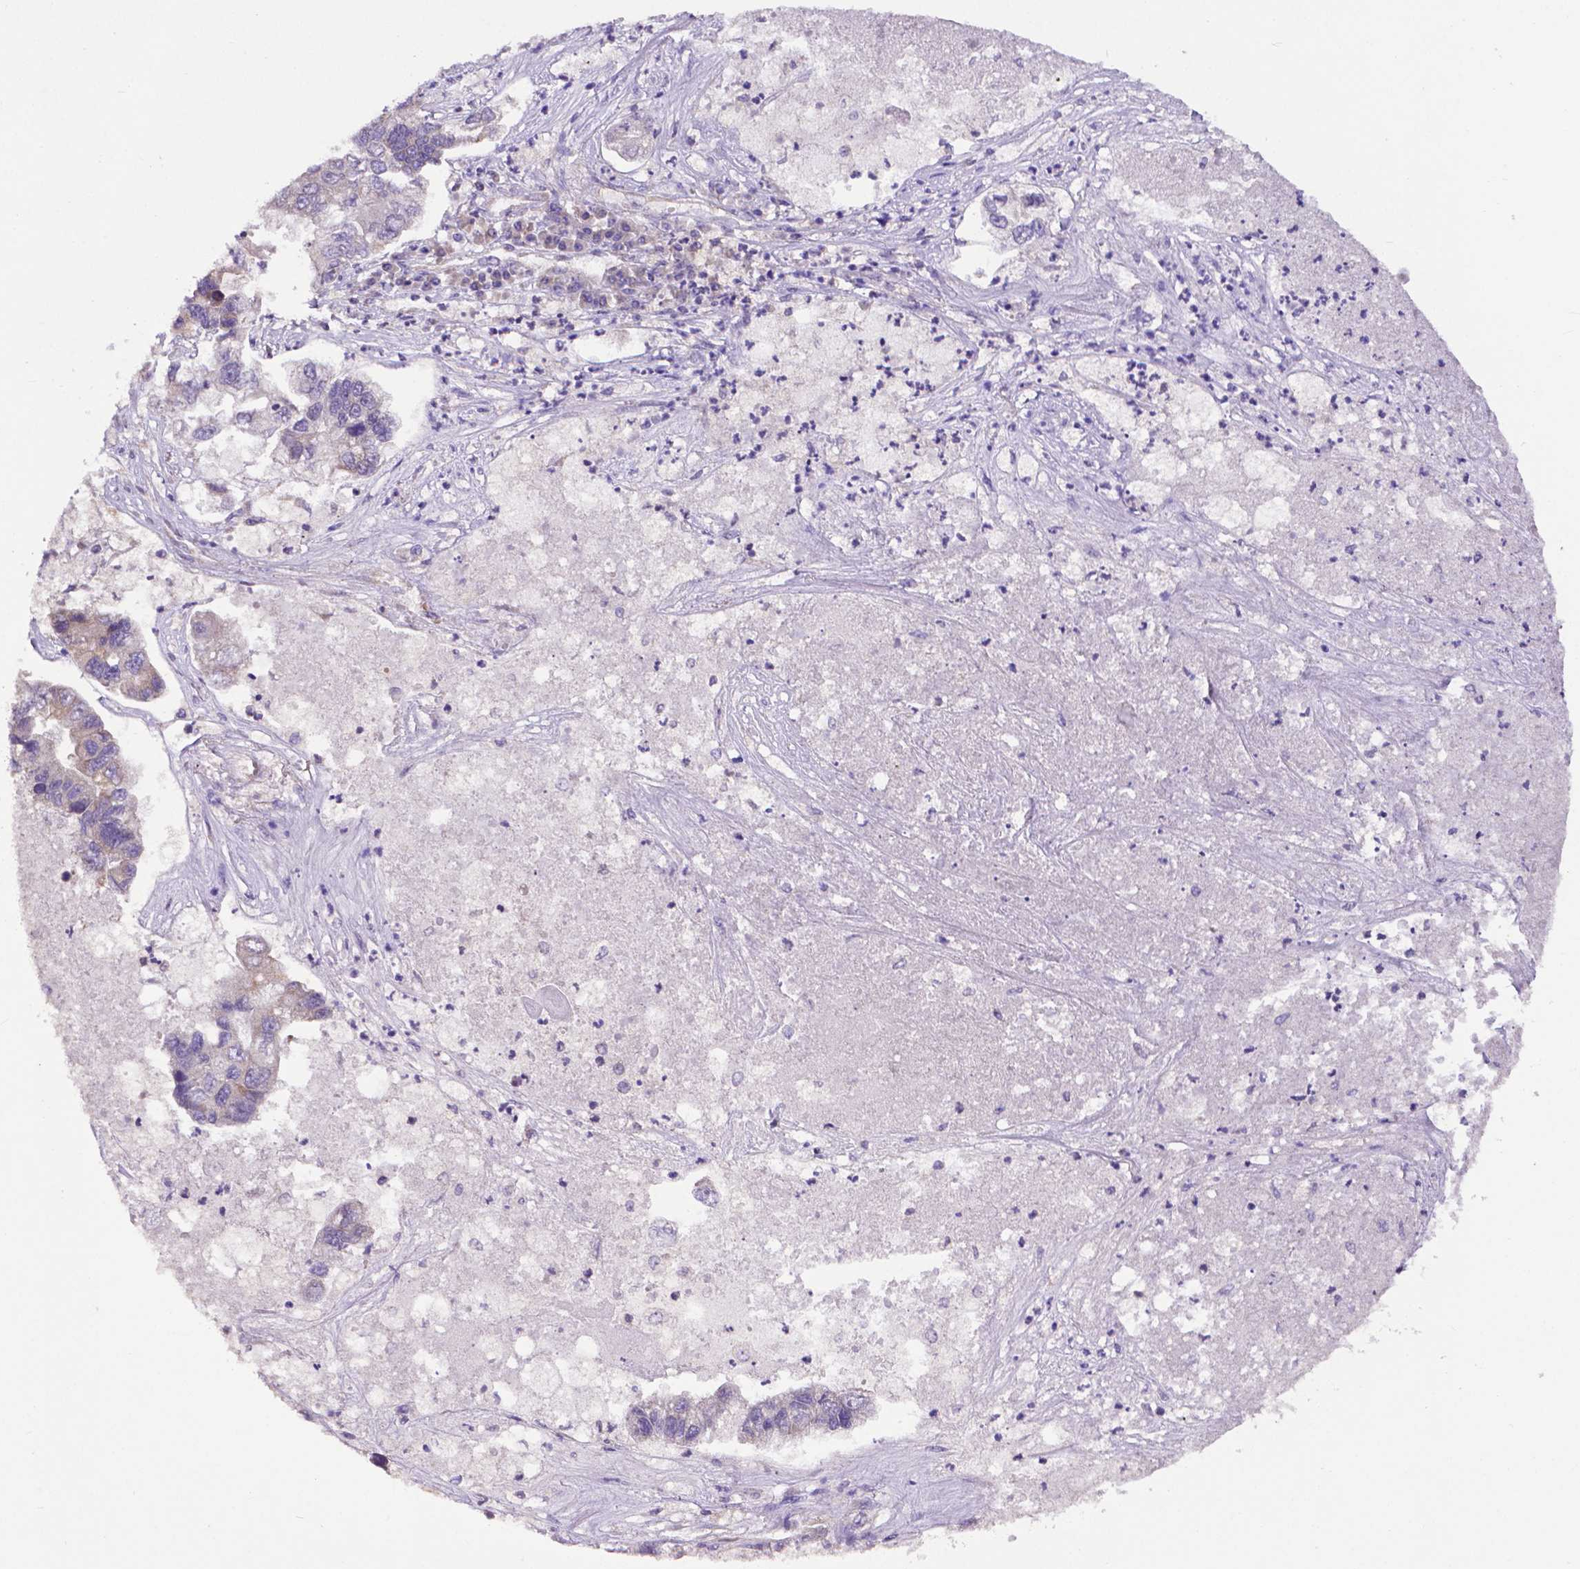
{"staining": {"intensity": "weak", "quantity": "<25%", "location": "cytoplasmic/membranous"}, "tissue": "lung cancer", "cell_type": "Tumor cells", "image_type": "cancer", "snomed": [{"axis": "morphology", "description": "Adenocarcinoma, NOS"}, {"axis": "topography", "description": "Bronchus"}, {"axis": "topography", "description": "Lung"}], "caption": "Immunohistochemical staining of human lung cancer (adenocarcinoma) displays no significant positivity in tumor cells.", "gene": "DICER1", "patient": {"sex": "female", "age": 51}}